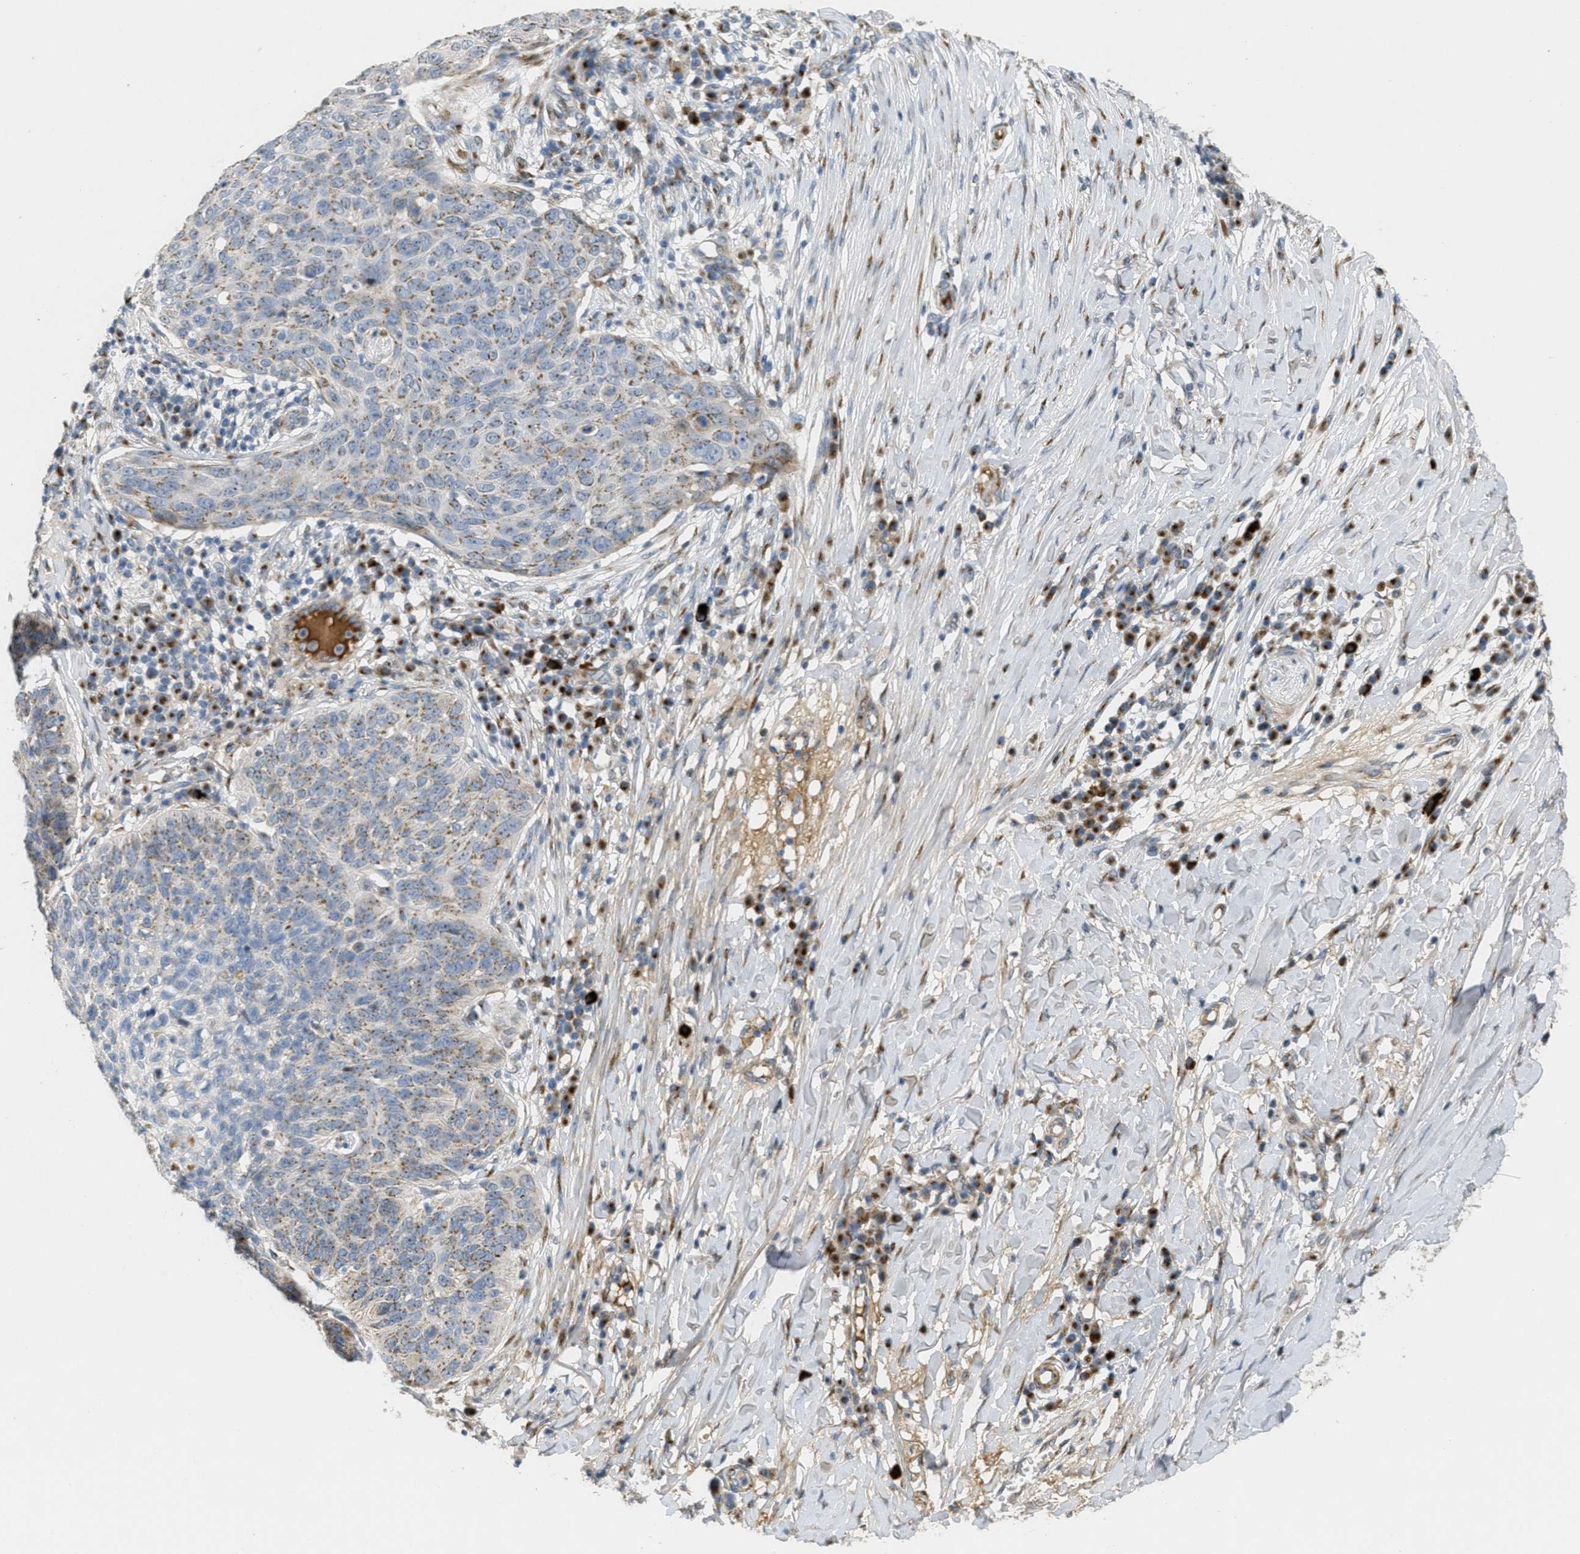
{"staining": {"intensity": "moderate", "quantity": ">75%", "location": "cytoplasmic/membranous"}, "tissue": "skin cancer", "cell_type": "Tumor cells", "image_type": "cancer", "snomed": [{"axis": "morphology", "description": "Squamous cell carcinoma in situ, NOS"}, {"axis": "morphology", "description": "Squamous cell carcinoma, NOS"}, {"axis": "topography", "description": "Skin"}], "caption": "Immunohistochemical staining of skin cancer reveals moderate cytoplasmic/membranous protein positivity in approximately >75% of tumor cells.", "gene": "ZFPL1", "patient": {"sex": "male", "age": 93}}